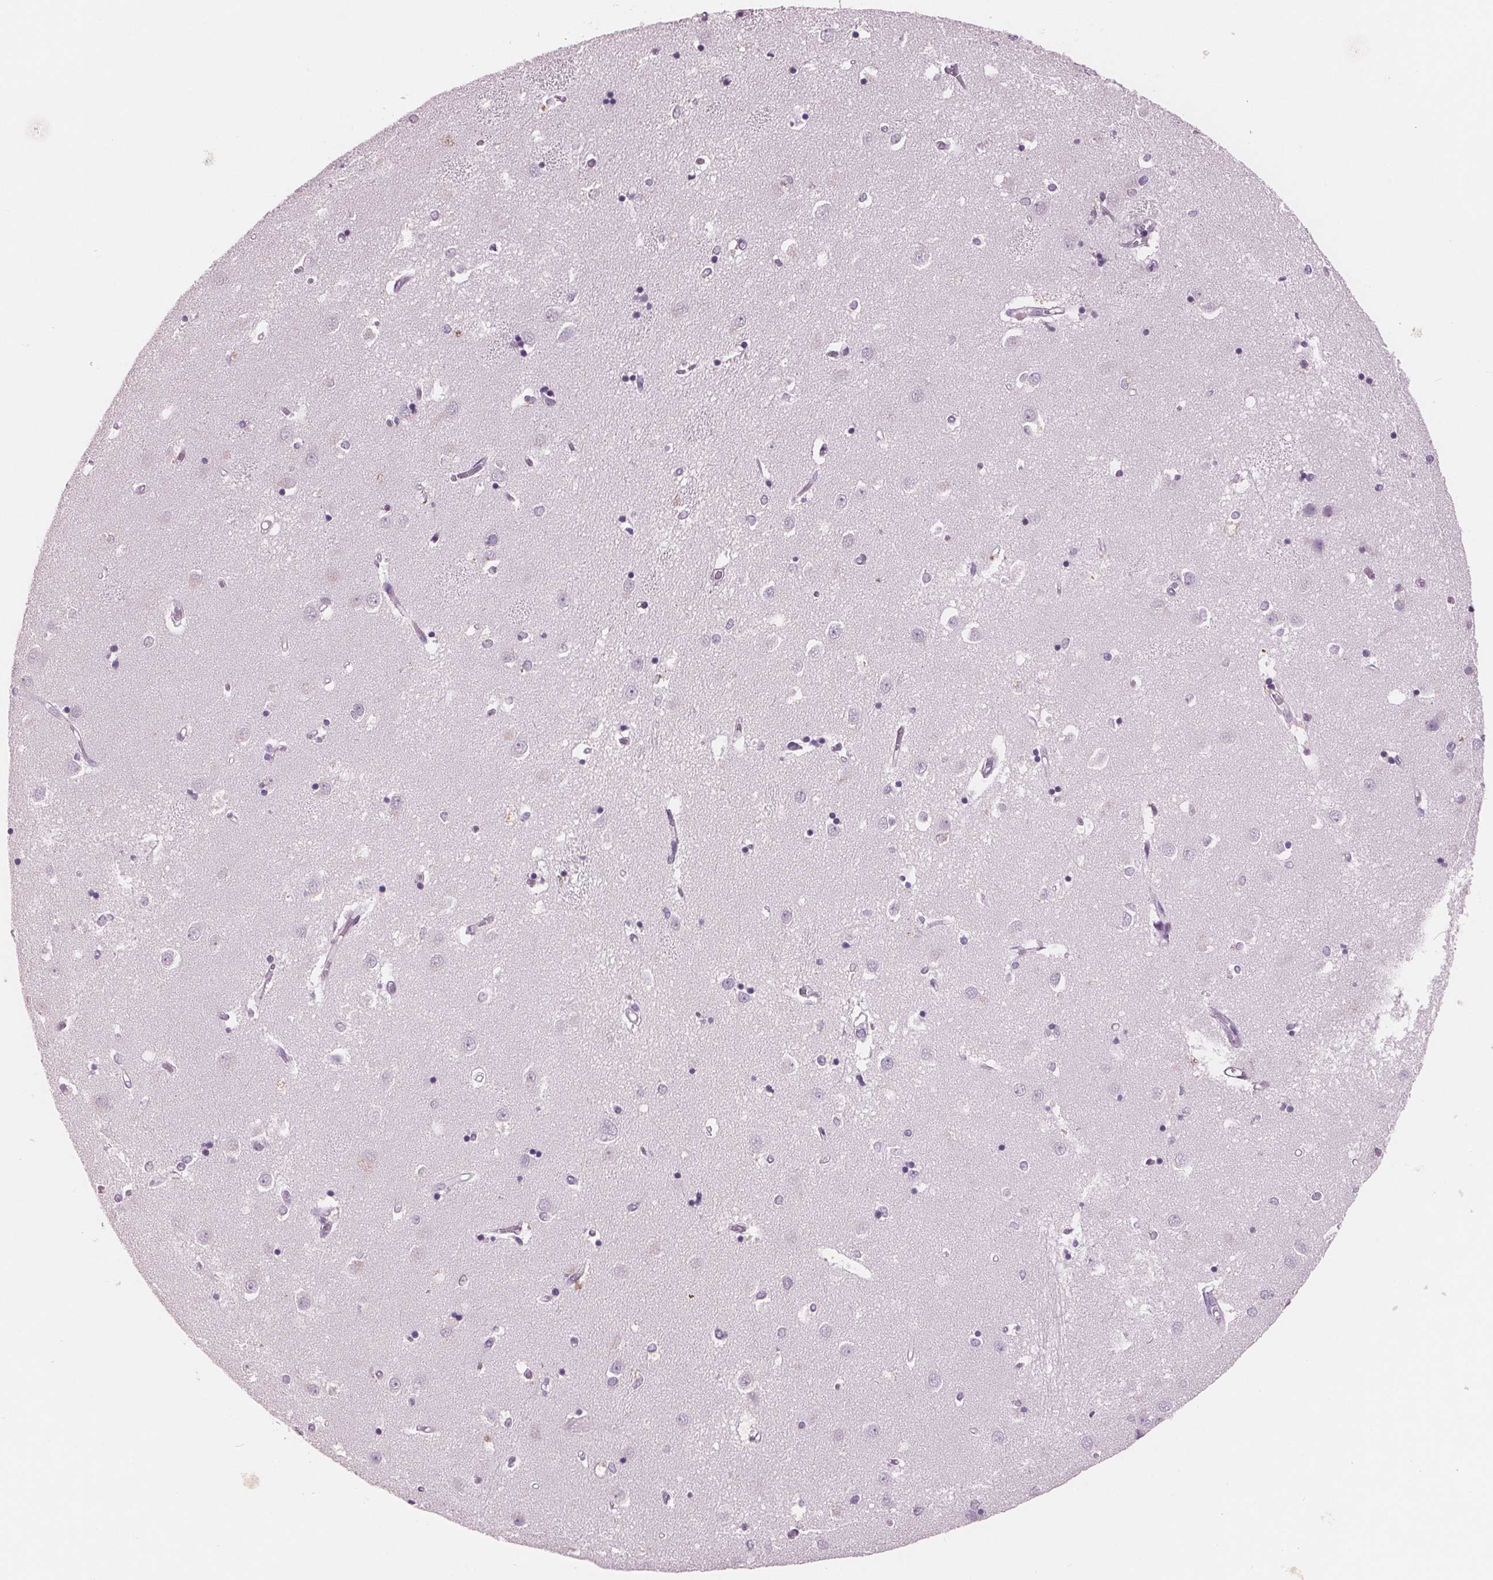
{"staining": {"intensity": "negative", "quantity": "none", "location": "none"}, "tissue": "caudate", "cell_type": "Glial cells", "image_type": "normal", "snomed": [{"axis": "morphology", "description": "Normal tissue, NOS"}, {"axis": "topography", "description": "Lateral ventricle wall"}], "caption": "This is an immunohistochemistry histopathology image of unremarkable caudate. There is no staining in glial cells.", "gene": "AMBP", "patient": {"sex": "male", "age": 54}}